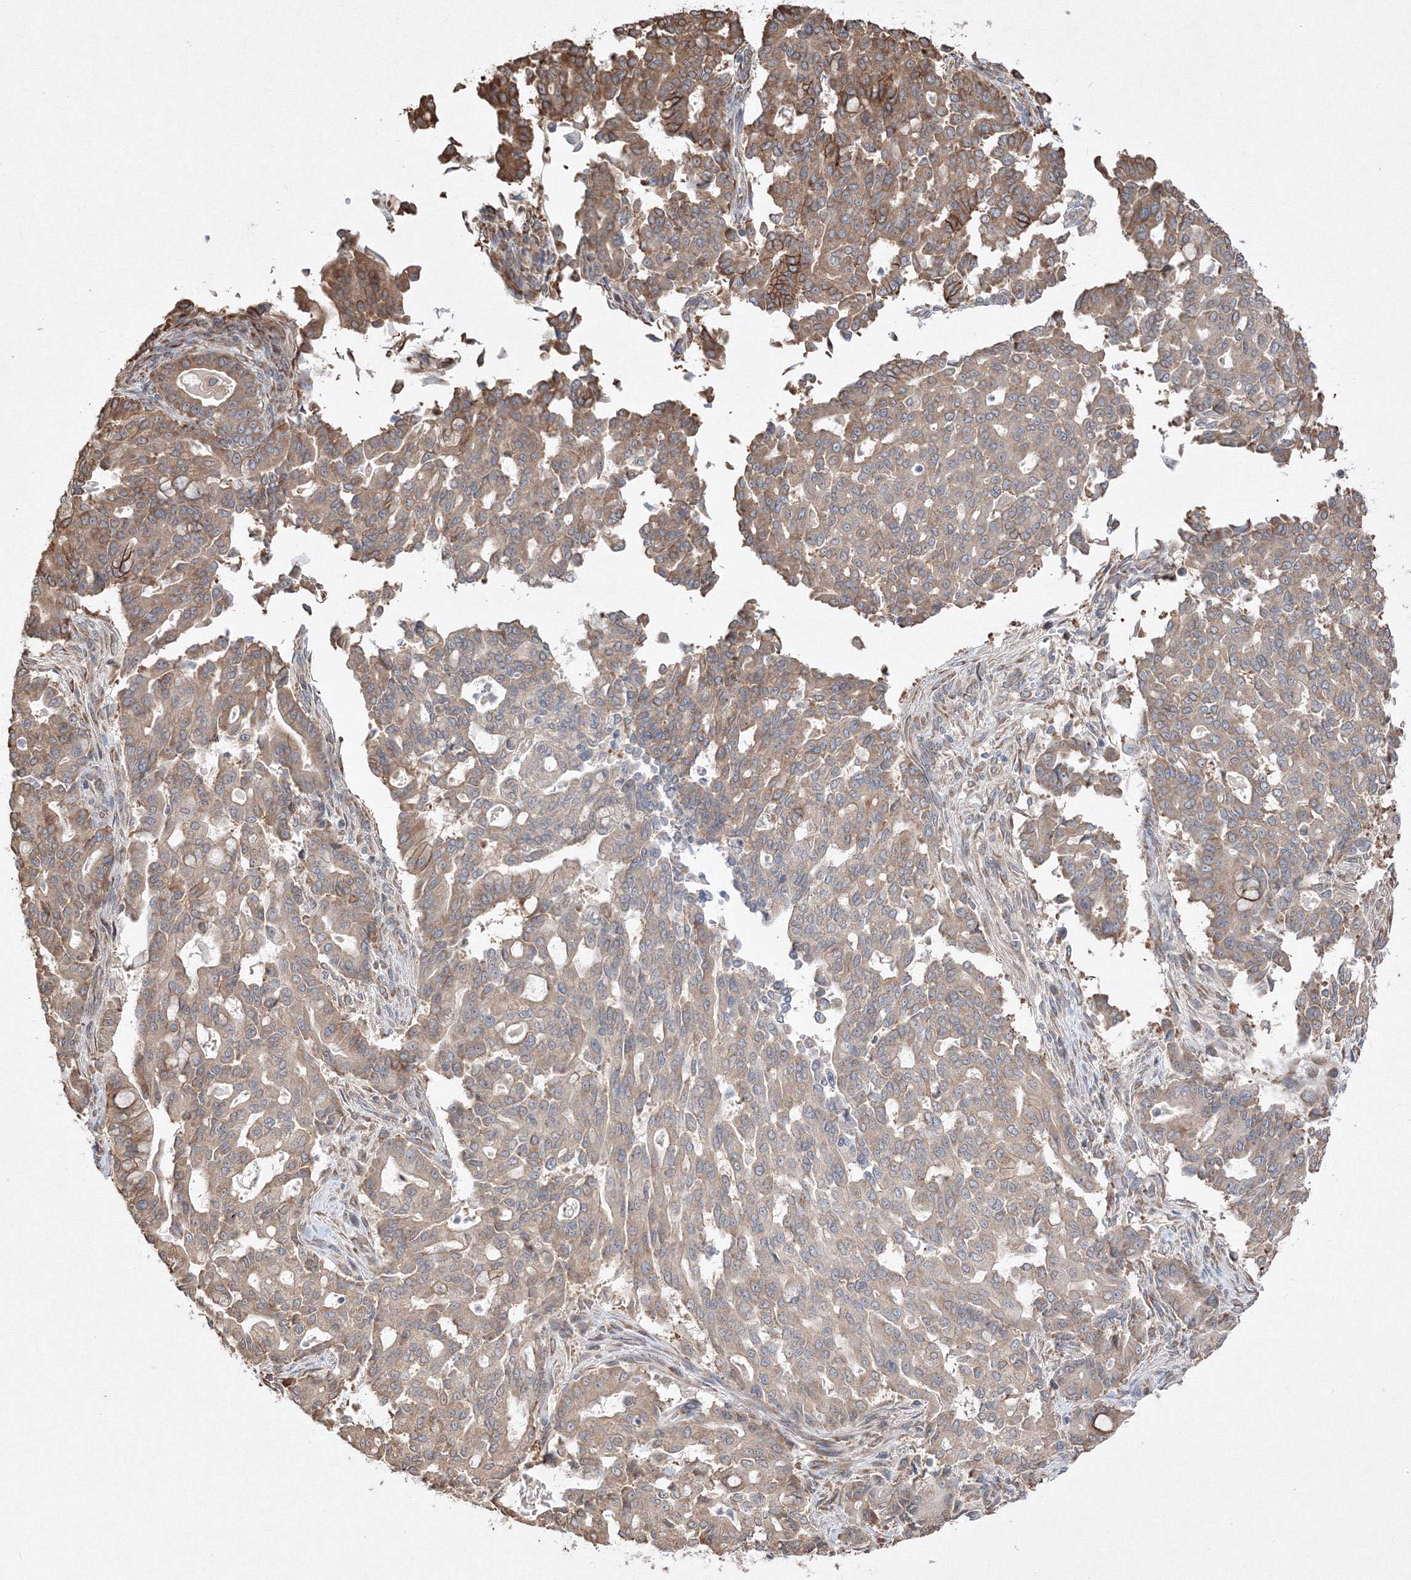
{"staining": {"intensity": "moderate", "quantity": ">75%", "location": "cytoplasmic/membranous"}, "tissue": "pancreatic cancer", "cell_type": "Tumor cells", "image_type": "cancer", "snomed": [{"axis": "morphology", "description": "Adenocarcinoma, NOS"}, {"axis": "topography", "description": "Pancreas"}], "caption": "Tumor cells demonstrate medium levels of moderate cytoplasmic/membranous expression in approximately >75% of cells in human pancreatic cancer (adenocarcinoma).", "gene": "FBXL8", "patient": {"sex": "male", "age": 63}}